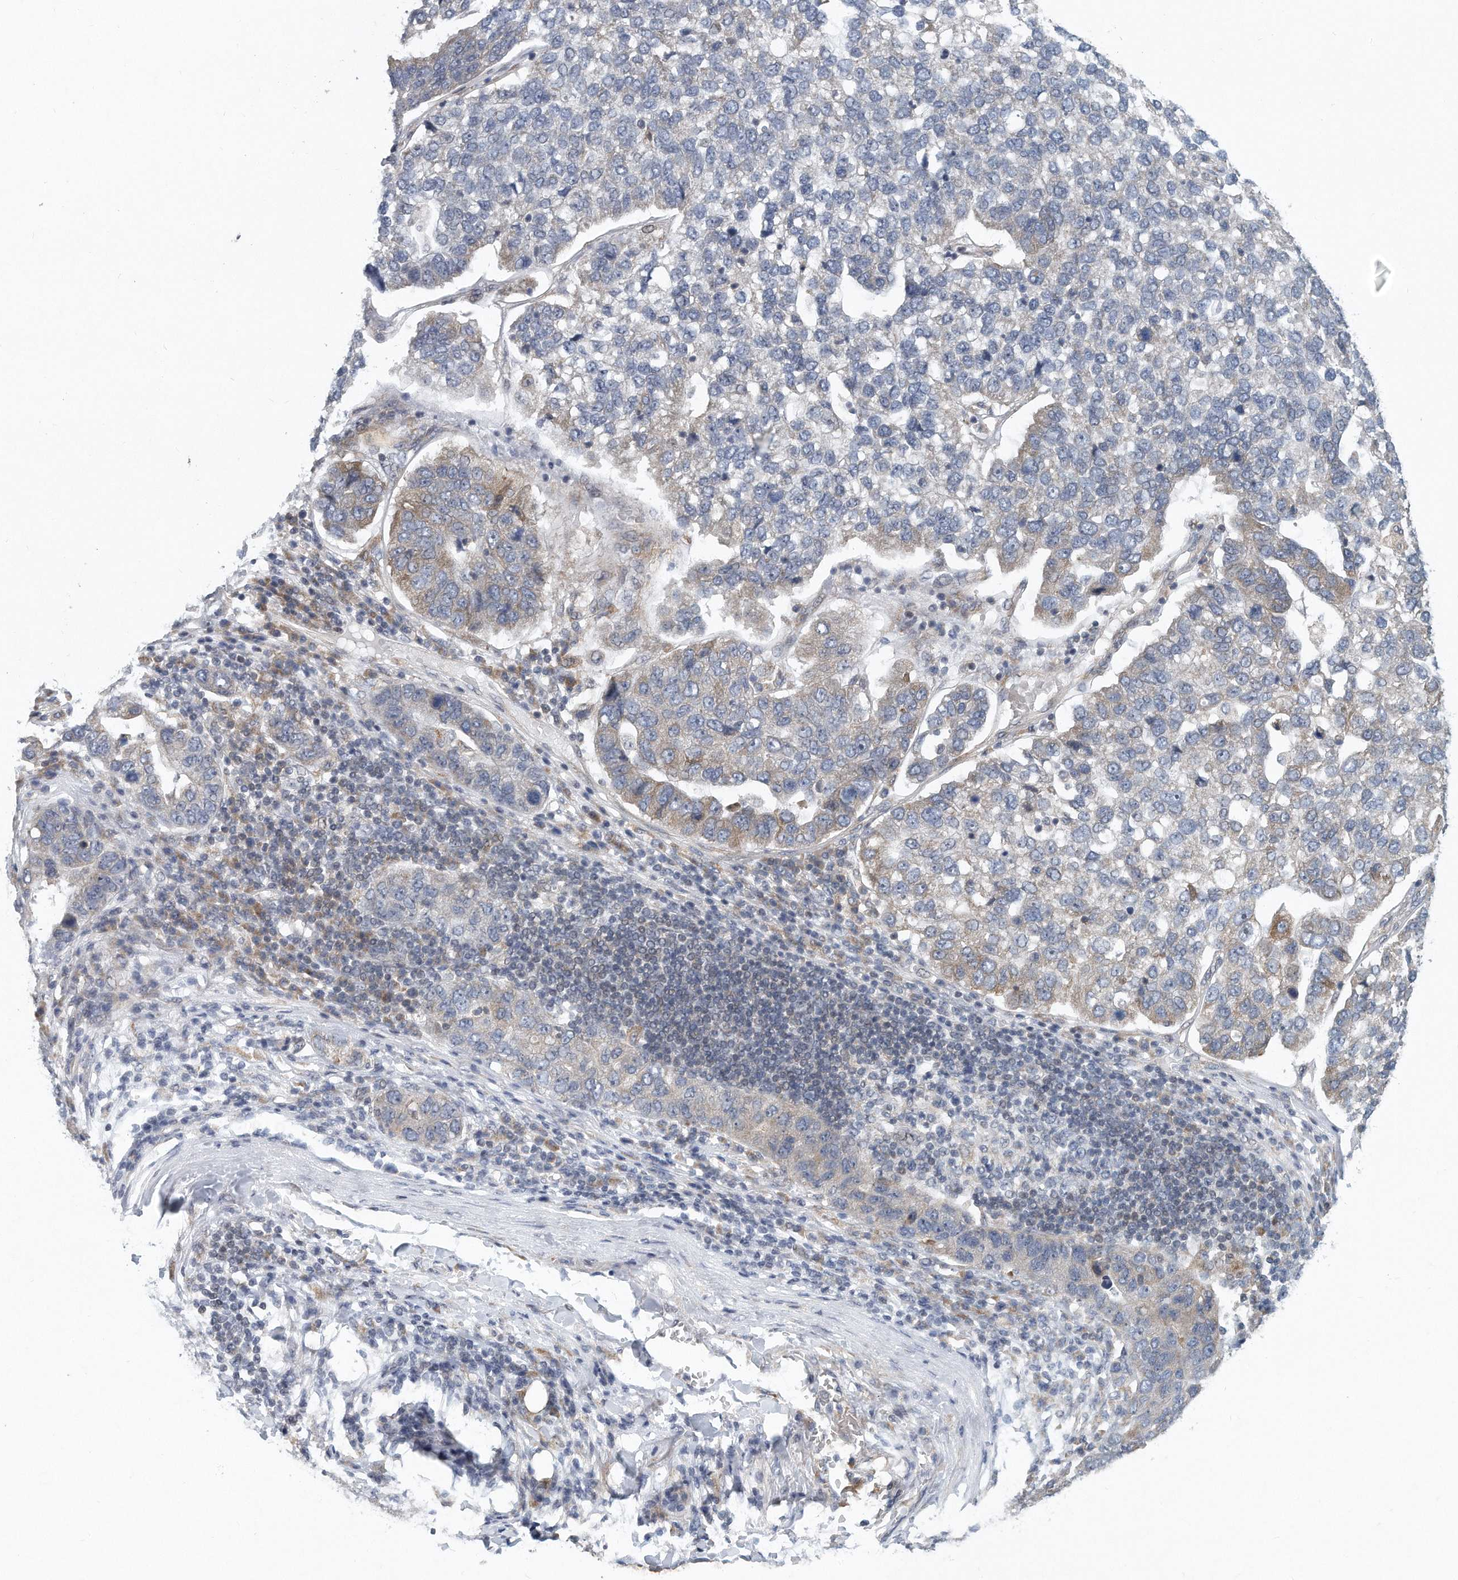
{"staining": {"intensity": "weak", "quantity": "<25%", "location": "cytoplasmic/membranous"}, "tissue": "pancreatic cancer", "cell_type": "Tumor cells", "image_type": "cancer", "snomed": [{"axis": "morphology", "description": "Adenocarcinoma, NOS"}, {"axis": "topography", "description": "Pancreas"}], "caption": "Micrograph shows no significant protein positivity in tumor cells of pancreatic cancer (adenocarcinoma).", "gene": "VLDLR", "patient": {"sex": "female", "age": 61}}